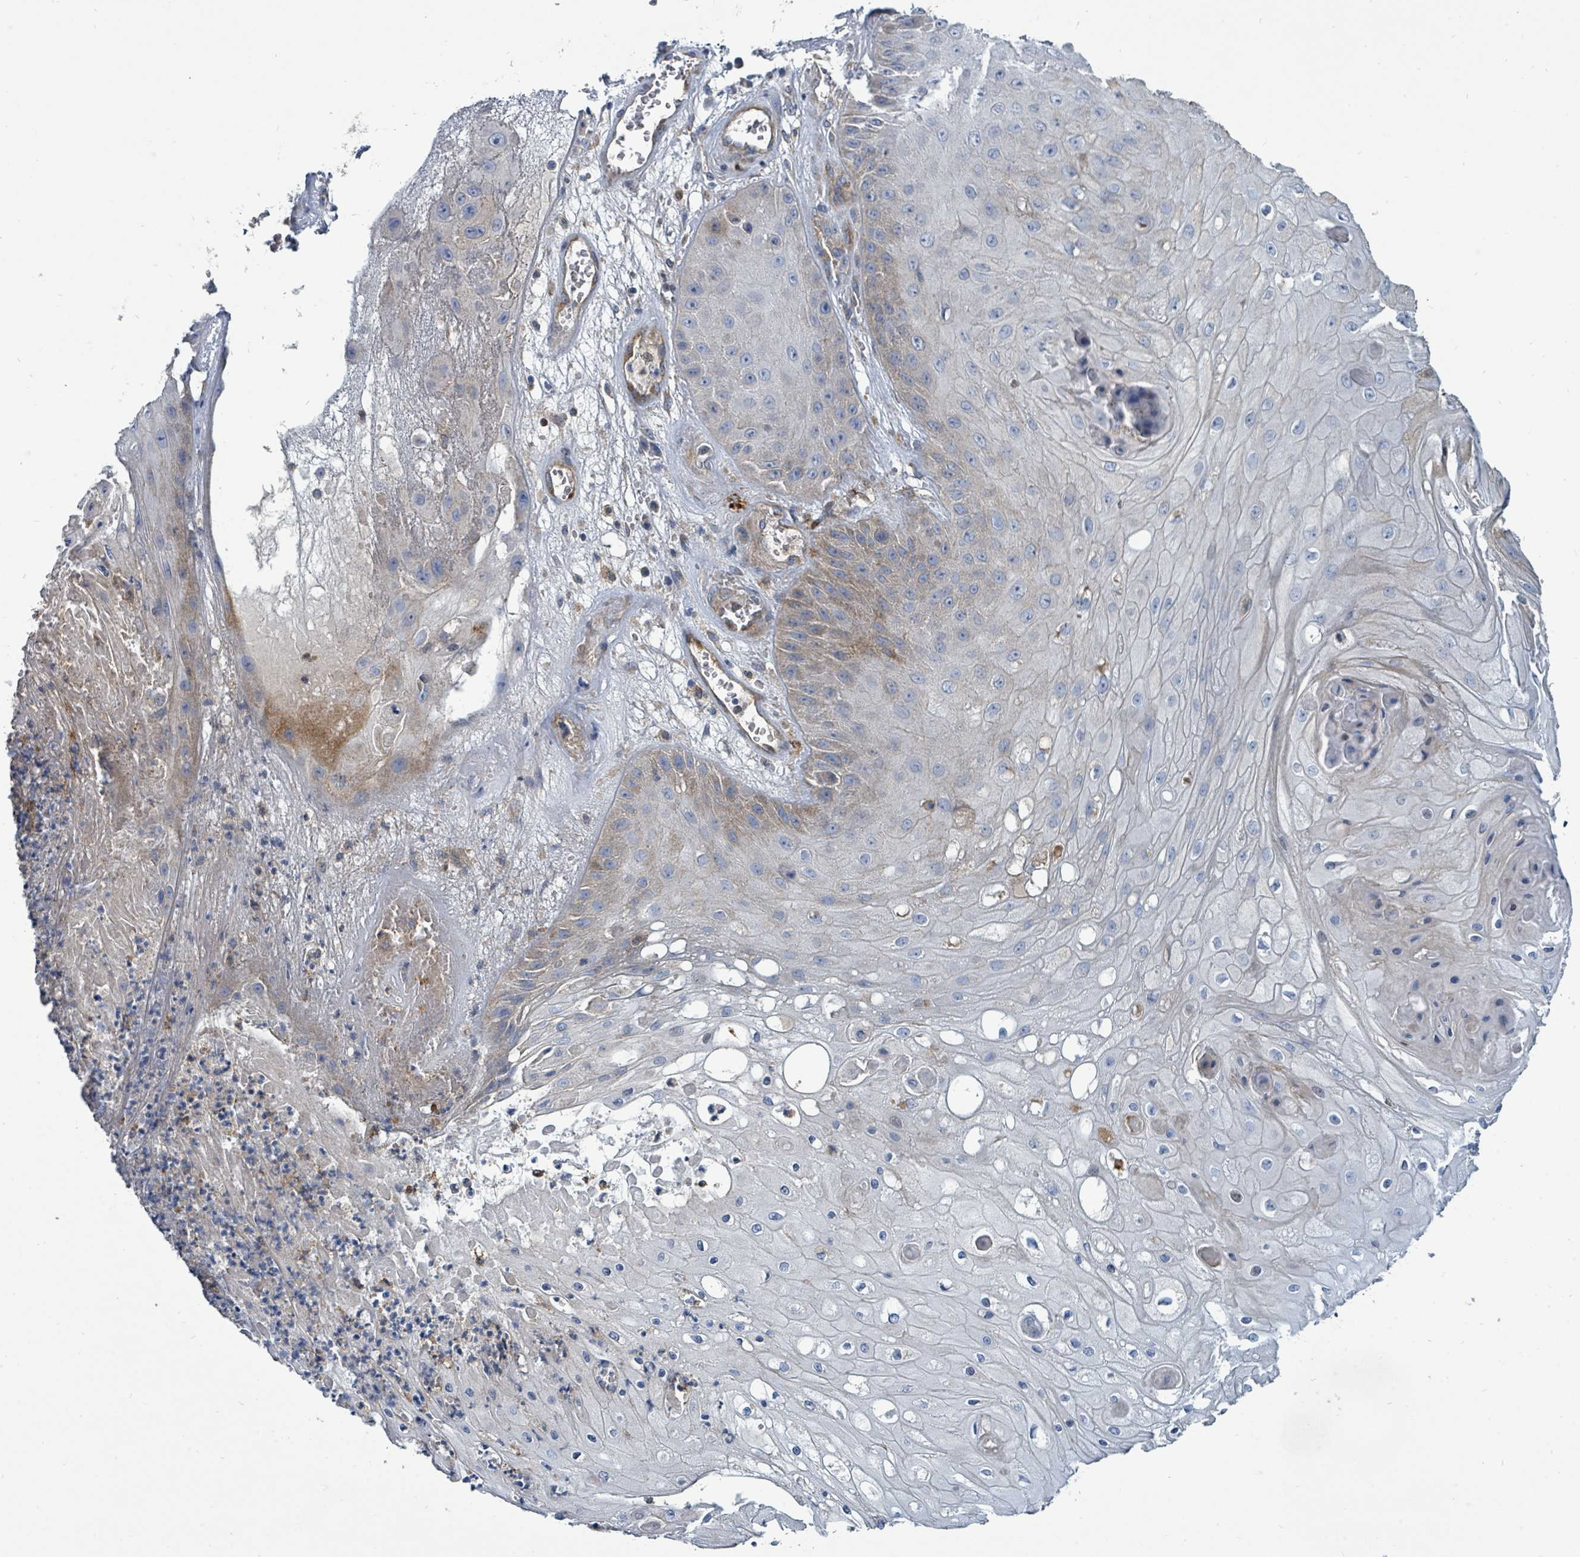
{"staining": {"intensity": "moderate", "quantity": "<25%", "location": "cytoplasmic/membranous"}, "tissue": "skin cancer", "cell_type": "Tumor cells", "image_type": "cancer", "snomed": [{"axis": "morphology", "description": "Squamous cell carcinoma, NOS"}, {"axis": "topography", "description": "Skin"}], "caption": "Immunohistochemical staining of human skin squamous cell carcinoma displays low levels of moderate cytoplasmic/membranous protein positivity in approximately <25% of tumor cells. The staining was performed using DAB (3,3'-diaminobenzidine), with brown indicating positive protein expression. Nuclei are stained blue with hematoxylin.", "gene": "IFIT1", "patient": {"sex": "male", "age": 70}}